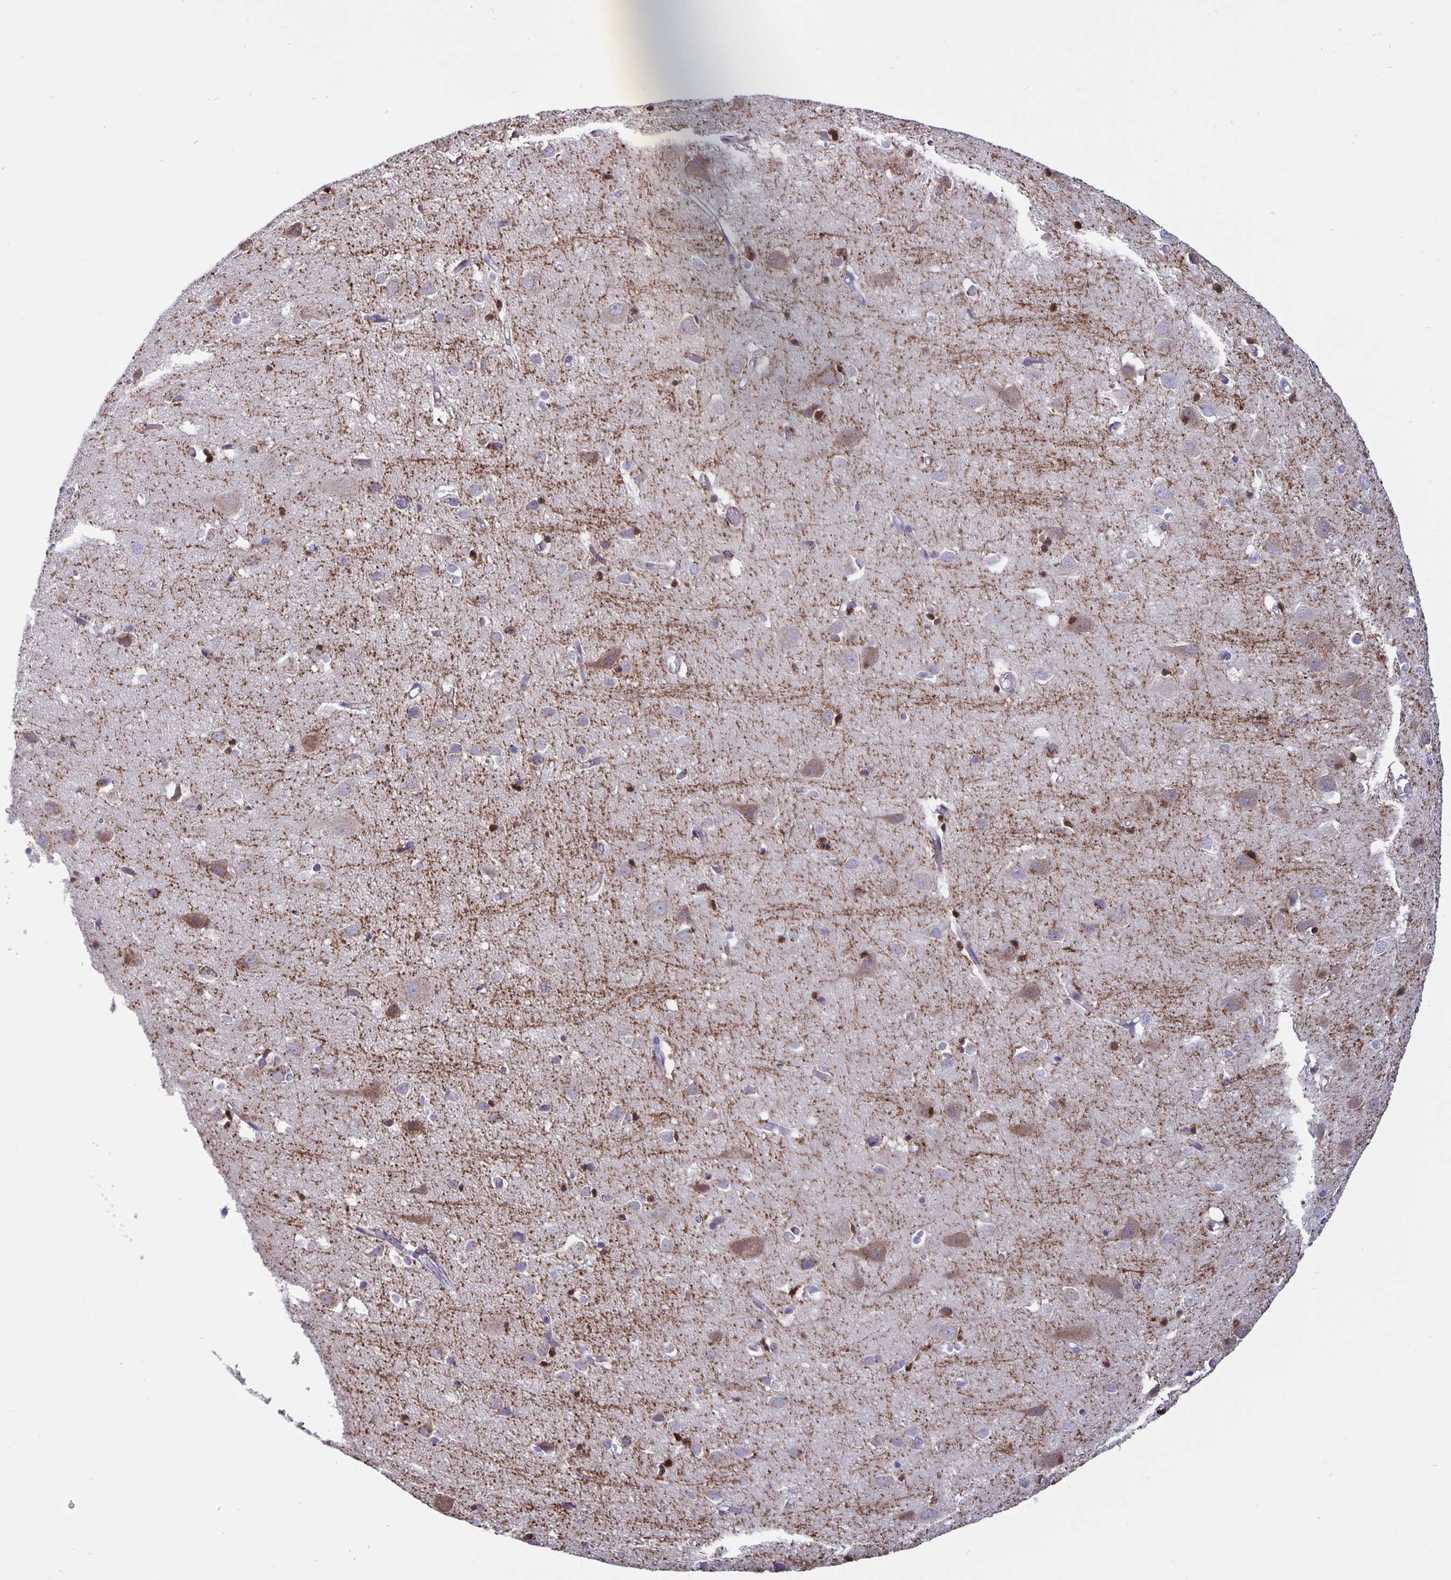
{"staining": {"intensity": "negative", "quantity": "none", "location": "none"}, "tissue": "cerebral cortex", "cell_type": "Endothelial cells", "image_type": "normal", "snomed": [{"axis": "morphology", "description": "Normal tissue, NOS"}, {"axis": "topography", "description": "Cerebral cortex"}], "caption": "High power microscopy image of an immunohistochemistry (IHC) micrograph of benign cerebral cortex, revealing no significant staining in endothelial cells. (Brightfield microscopy of DAB (3,3'-diaminobenzidine) IHC at high magnification).", "gene": "ERMN", "patient": {"sex": "male", "age": 70}}